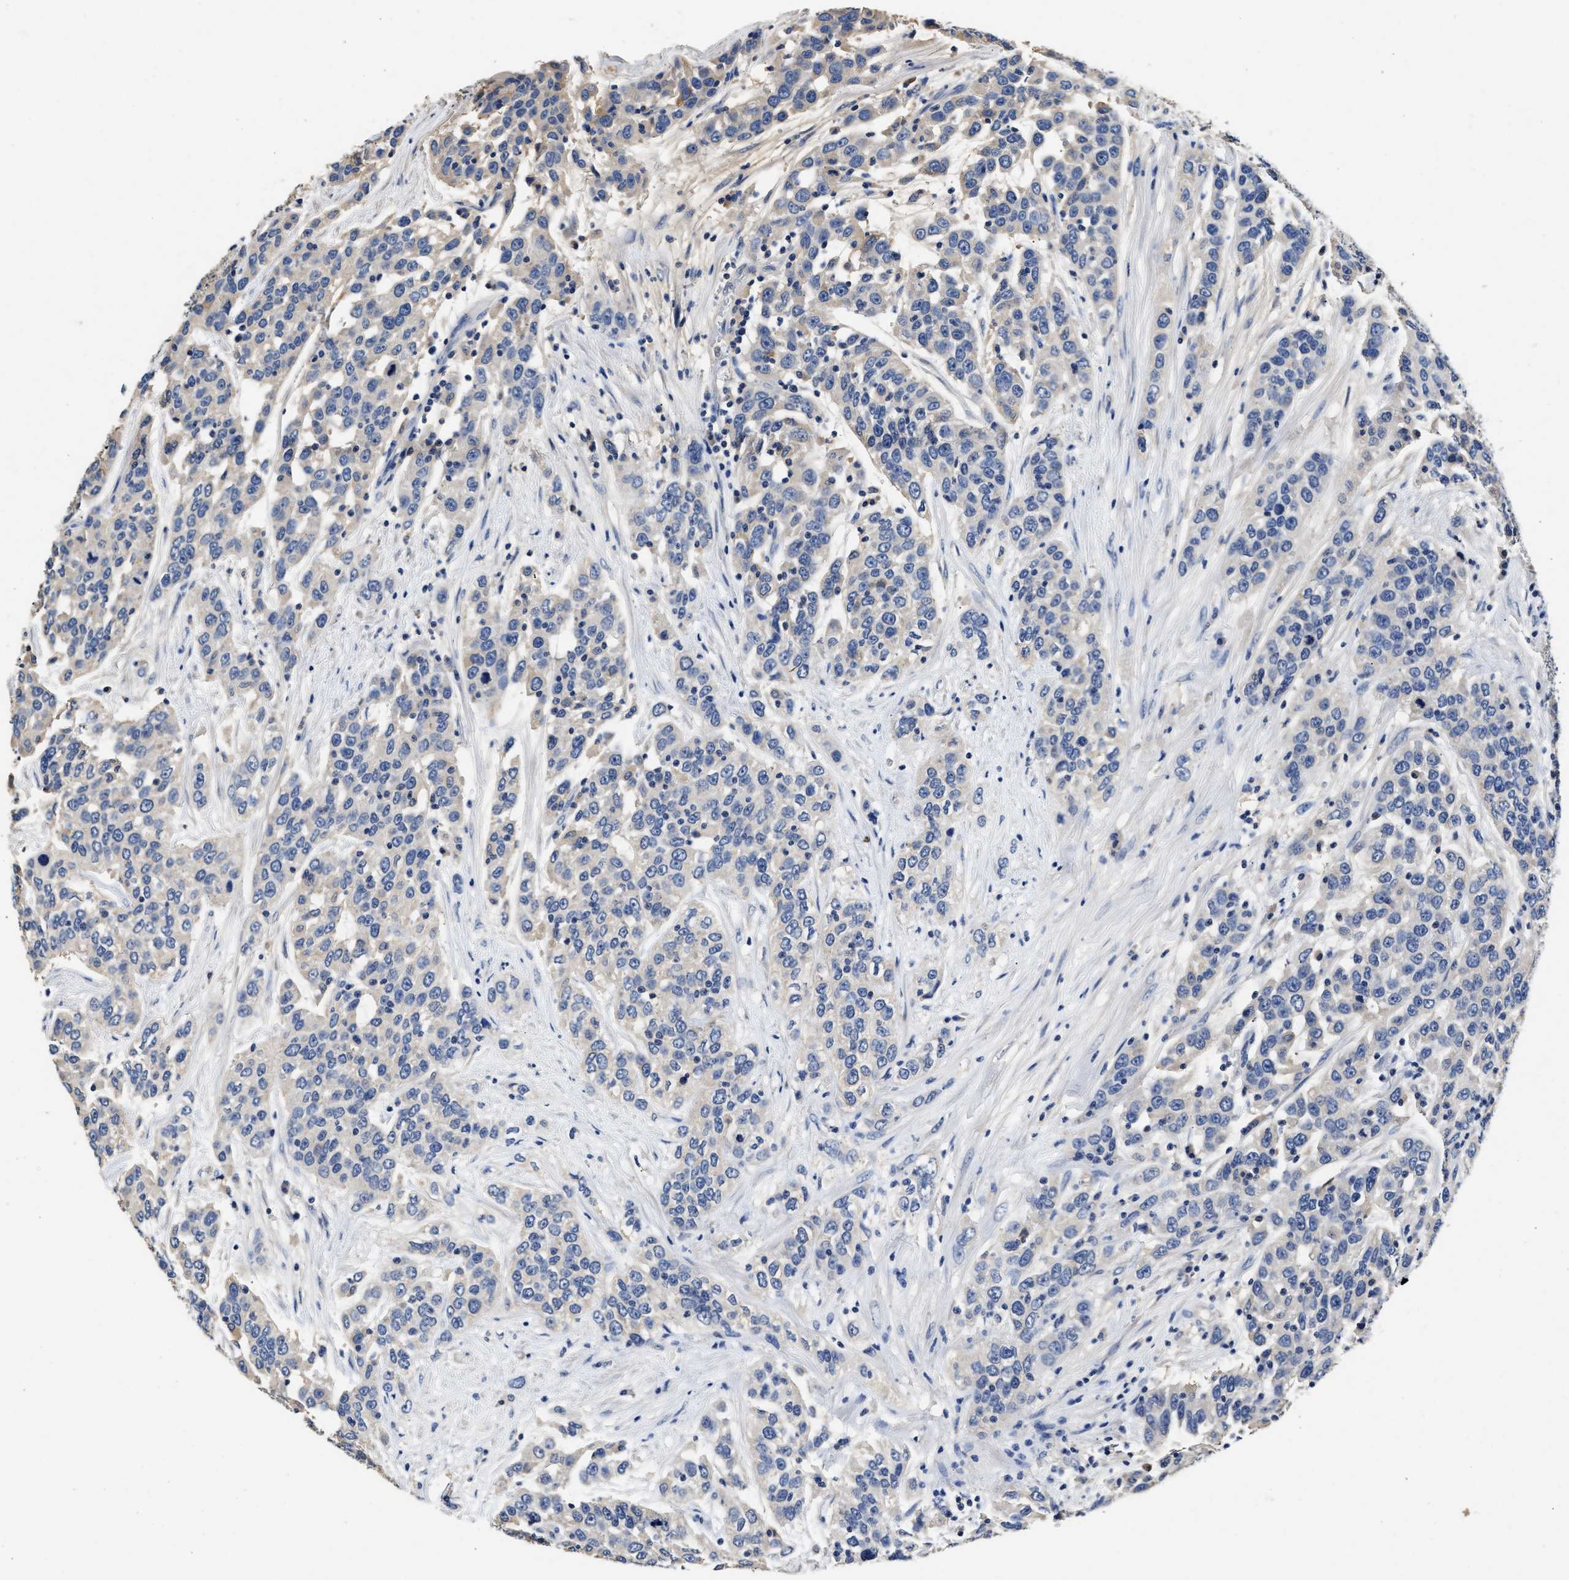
{"staining": {"intensity": "negative", "quantity": "none", "location": "none"}, "tissue": "urothelial cancer", "cell_type": "Tumor cells", "image_type": "cancer", "snomed": [{"axis": "morphology", "description": "Urothelial carcinoma, High grade"}, {"axis": "topography", "description": "Urinary bladder"}], "caption": "Immunohistochemistry (IHC) image of high-grade urothelial carcinoma stained for a protein (brown), which shows no expression in tumor cells.", "gene": "SLCO2B1", "patient": {"sex": "female", "age": 80}}